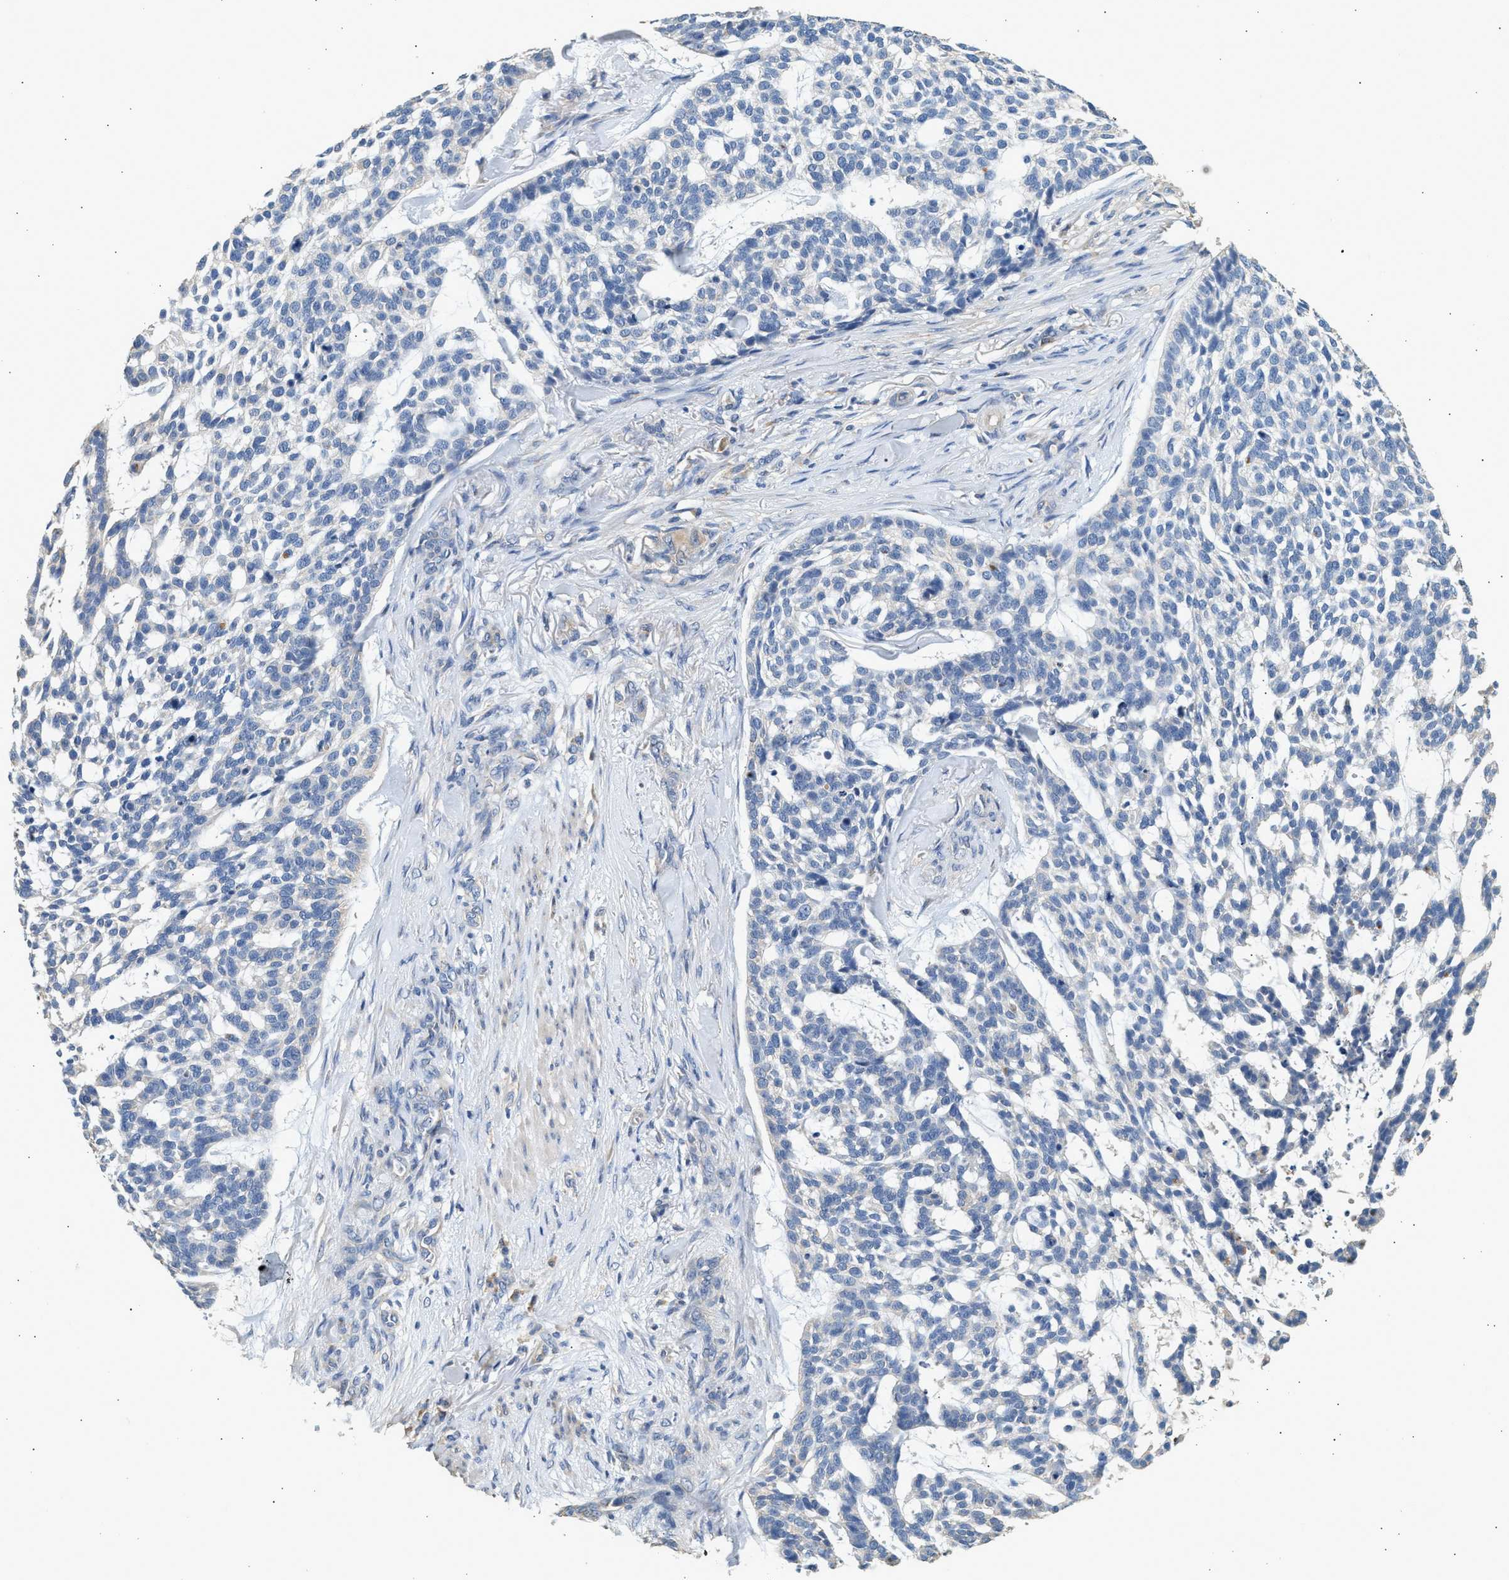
{"staining": {"intensity": "negative", "quantity": "none", "location": "none"}, "tissue": "skin cancer", "cell_type": "Tumor cells", "image_type": "cancer", "snomed": [{"axis": "morphology", "description": "Basal cell carcinoma"}, {"axis": "topography", "description": "Skin"}], "caption": "Tumor cells show no significant protein staining in skin basal cell carcinoma.", "gene": "WDR31", "patient": {"sex": "female", "age": 64}}